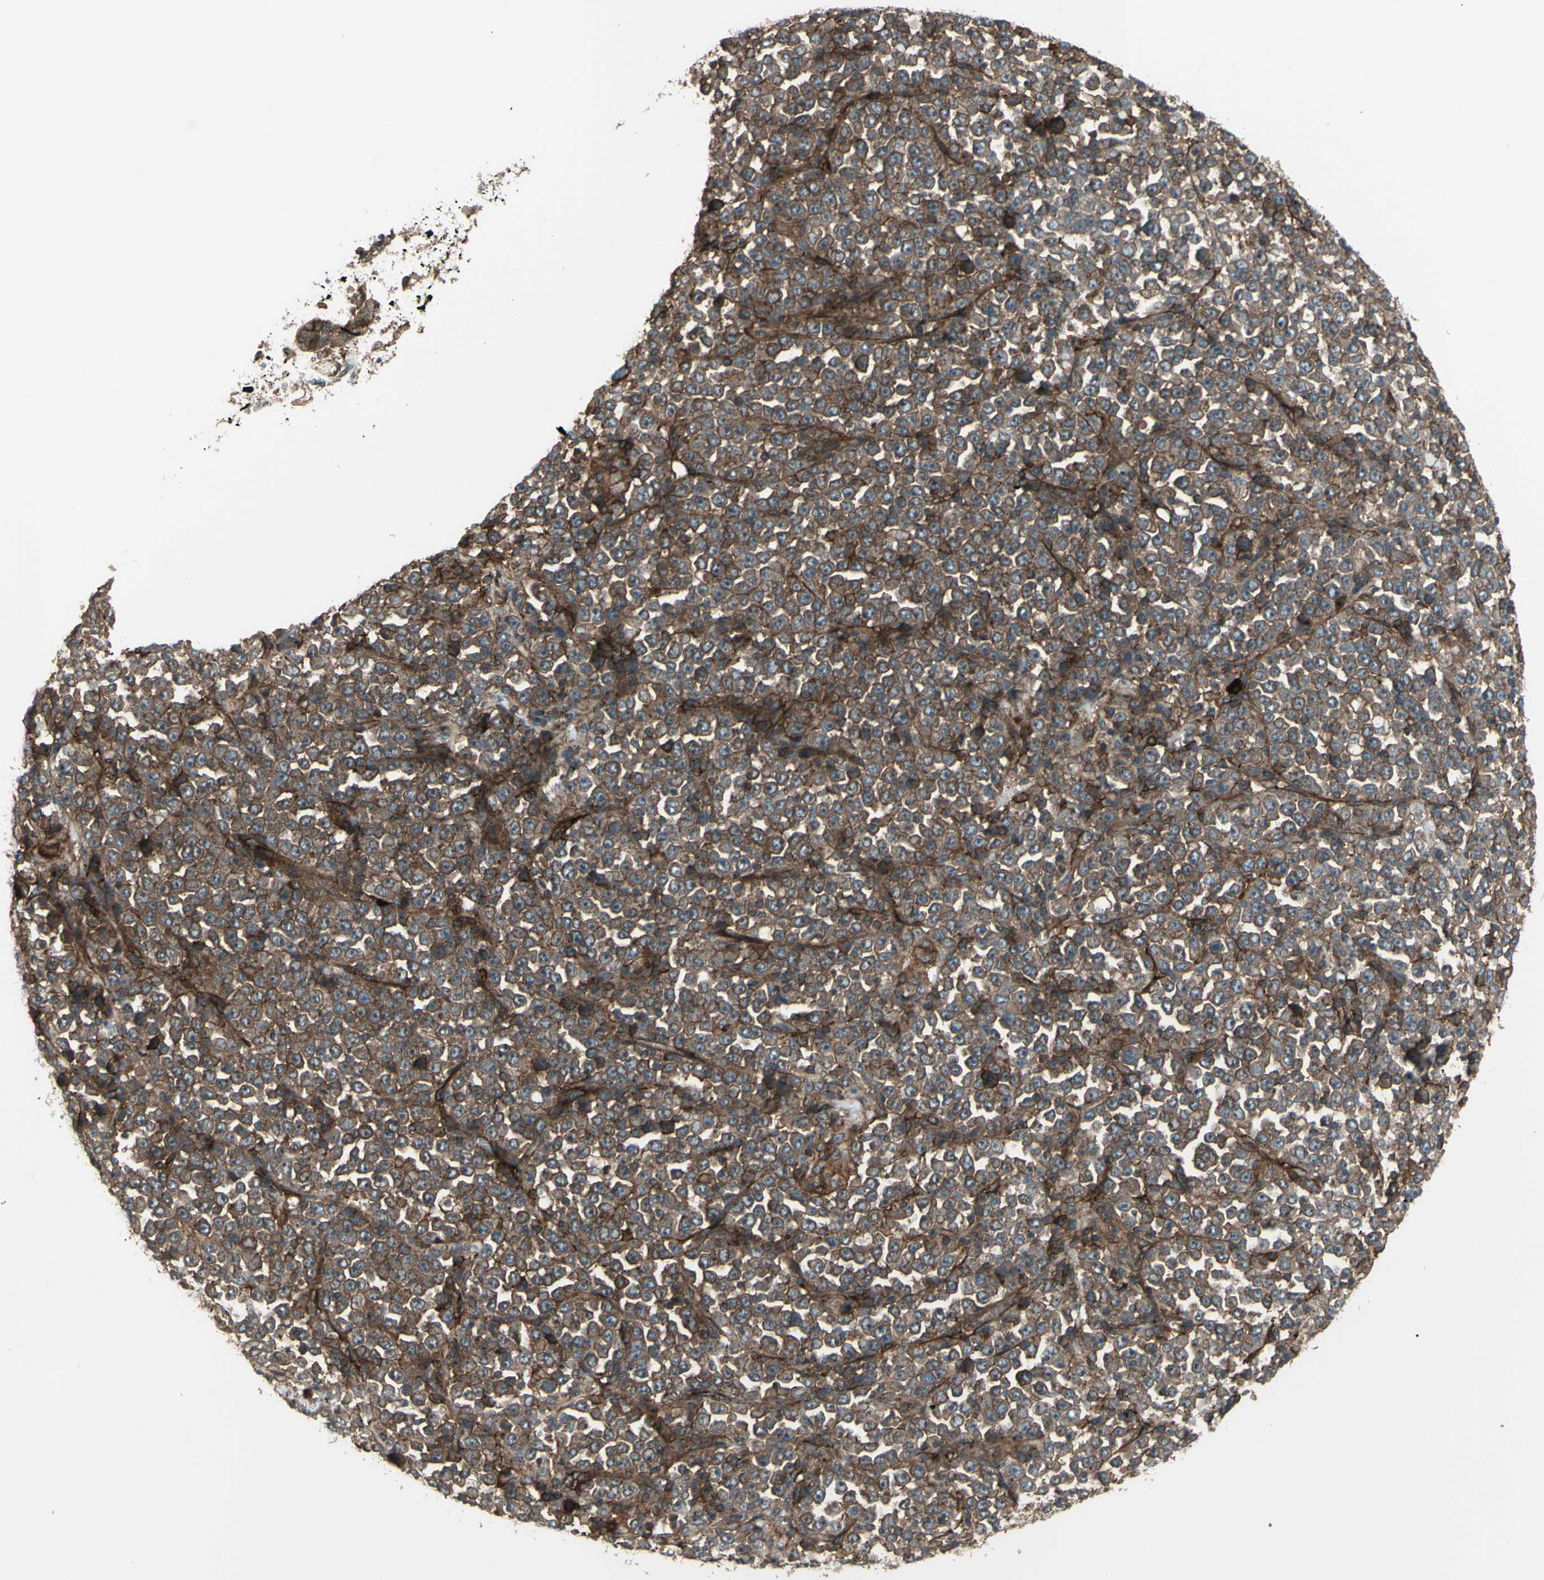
{"staining": {"intensity": "moderate", "quantity": ">75%", "location": "cytoplasmic/membranous"}, "tissue": "stomach cancer", "cell_type": "Tumor cells", "image_type": "cancer", "snomed": [{"axis": "morphology", "description": "Normal tissue, NOS"}, {"axis": "morphology", "description": "Adenocarcinoma, NOS"}, {"axis": "topography", "description": "Stomach, upper"}, {"axis": "topography", "description": "Stomach"}], "caption": "Protein staining of stomach adenocarcinoma tissue reveals moderate cytoplasmic/membranous positivity in approximately >75% of tumor cells. Ihc stains the protein in brown and the nuclei are stained blue.", "gene": "FXYD5", "patient": {"sex": "male", "age": 59}}